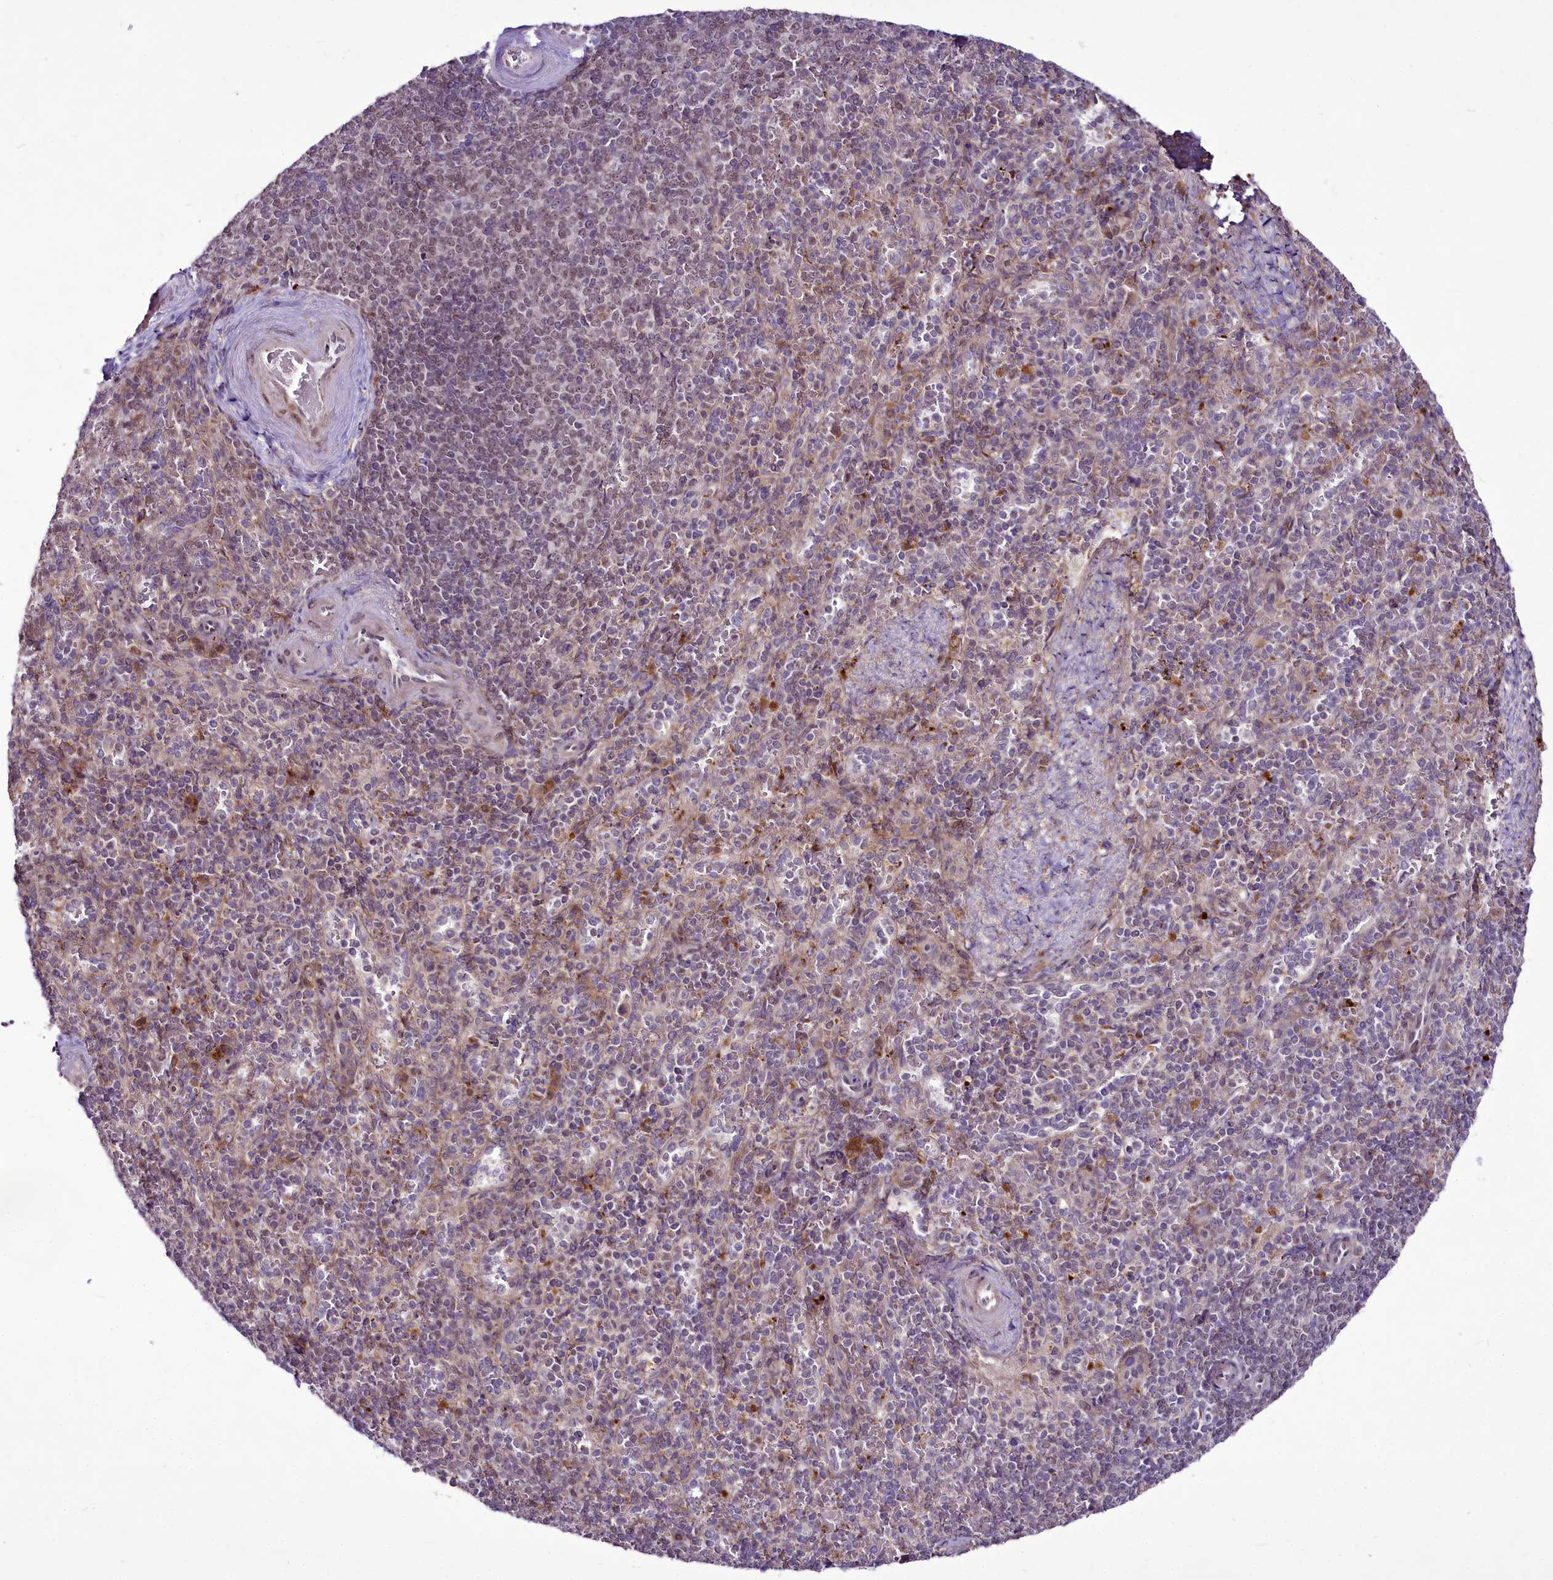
{"staining": {"intensity": "weak", "quantity": "25%-75%", "location": "nuclear"}, "tissue": "spleen", "cell_type": "Cells in red pulp", "image_type": "normal", "snomed": [{"axis": "morphology", "description": "Normal tissue, NOS"}, {"axis": "topography", "description": "Spleen"}], "caption": "This photomicrograph demonstrates immunohistochemistry staining of benign spleen, with low weak nuclear staining in about 25%-75% of cells in red pulp.", "gene": "RSBN1", "patient": {"sex": "male", "age": 82}}